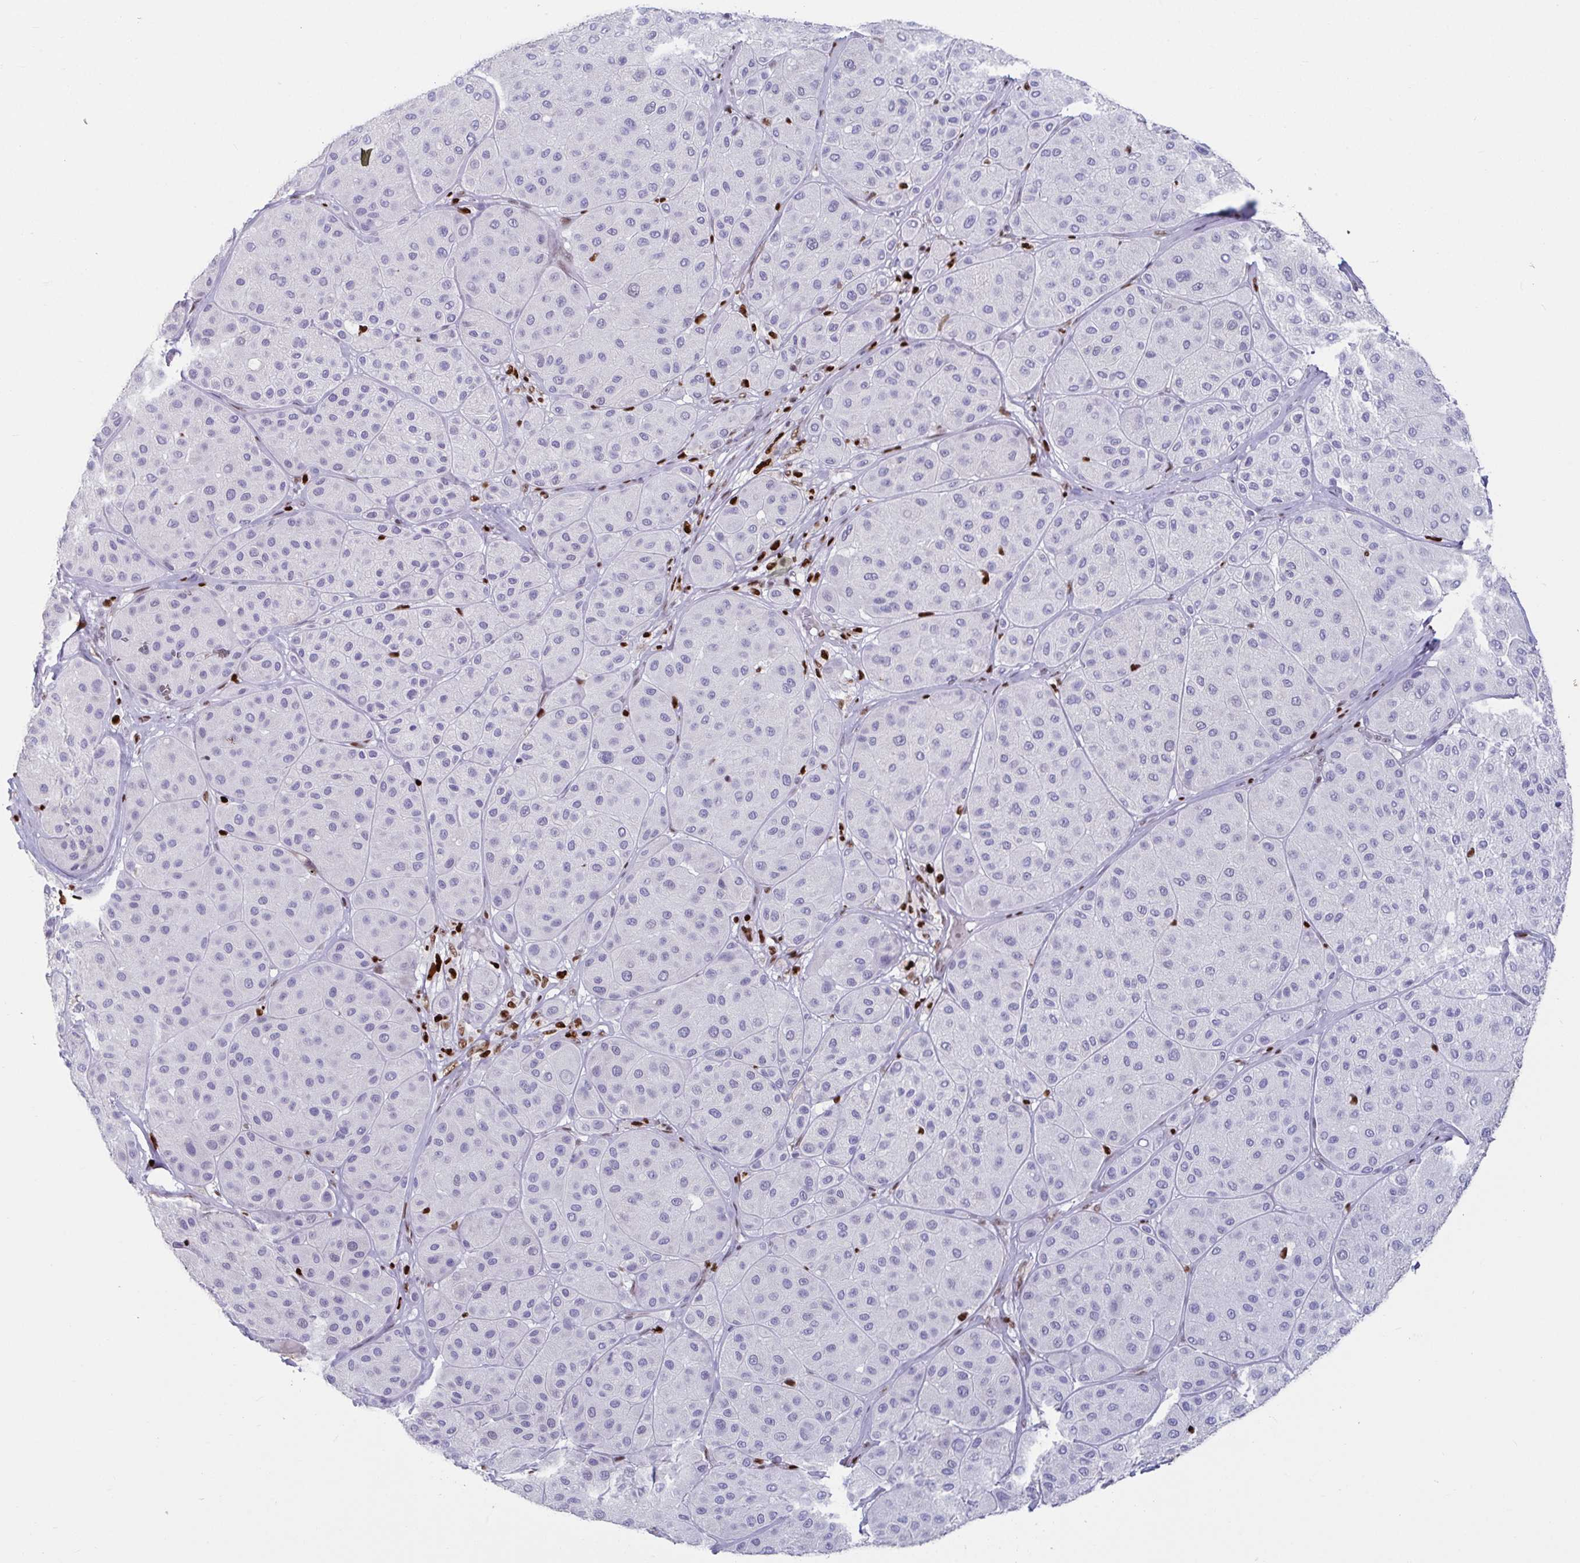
{"staining": {"intensity": "negative", "quantity": "none", "location": "none"}, "tissue": "melanoma", "cell_type": "Tumor cells", "image_type": "cancer", "snomed": [{"axis": "morphology", "description": "Malignant melanoma, Metastatic site"}, {"axis": "topography", "description": "Smooth muscle"}], "caption": "Immunohistochemistry (IHC) photomicrograph of neoplastic tissue: human melanoma stained with DAB exhibits no significant protein positivity in tumor cells. The staining is performed using DAB brown chromogen with nuclei counter-stained in using hematoxylin.", "gene": "ZNF586", "patient": {"sex": "male", "age": 41}}